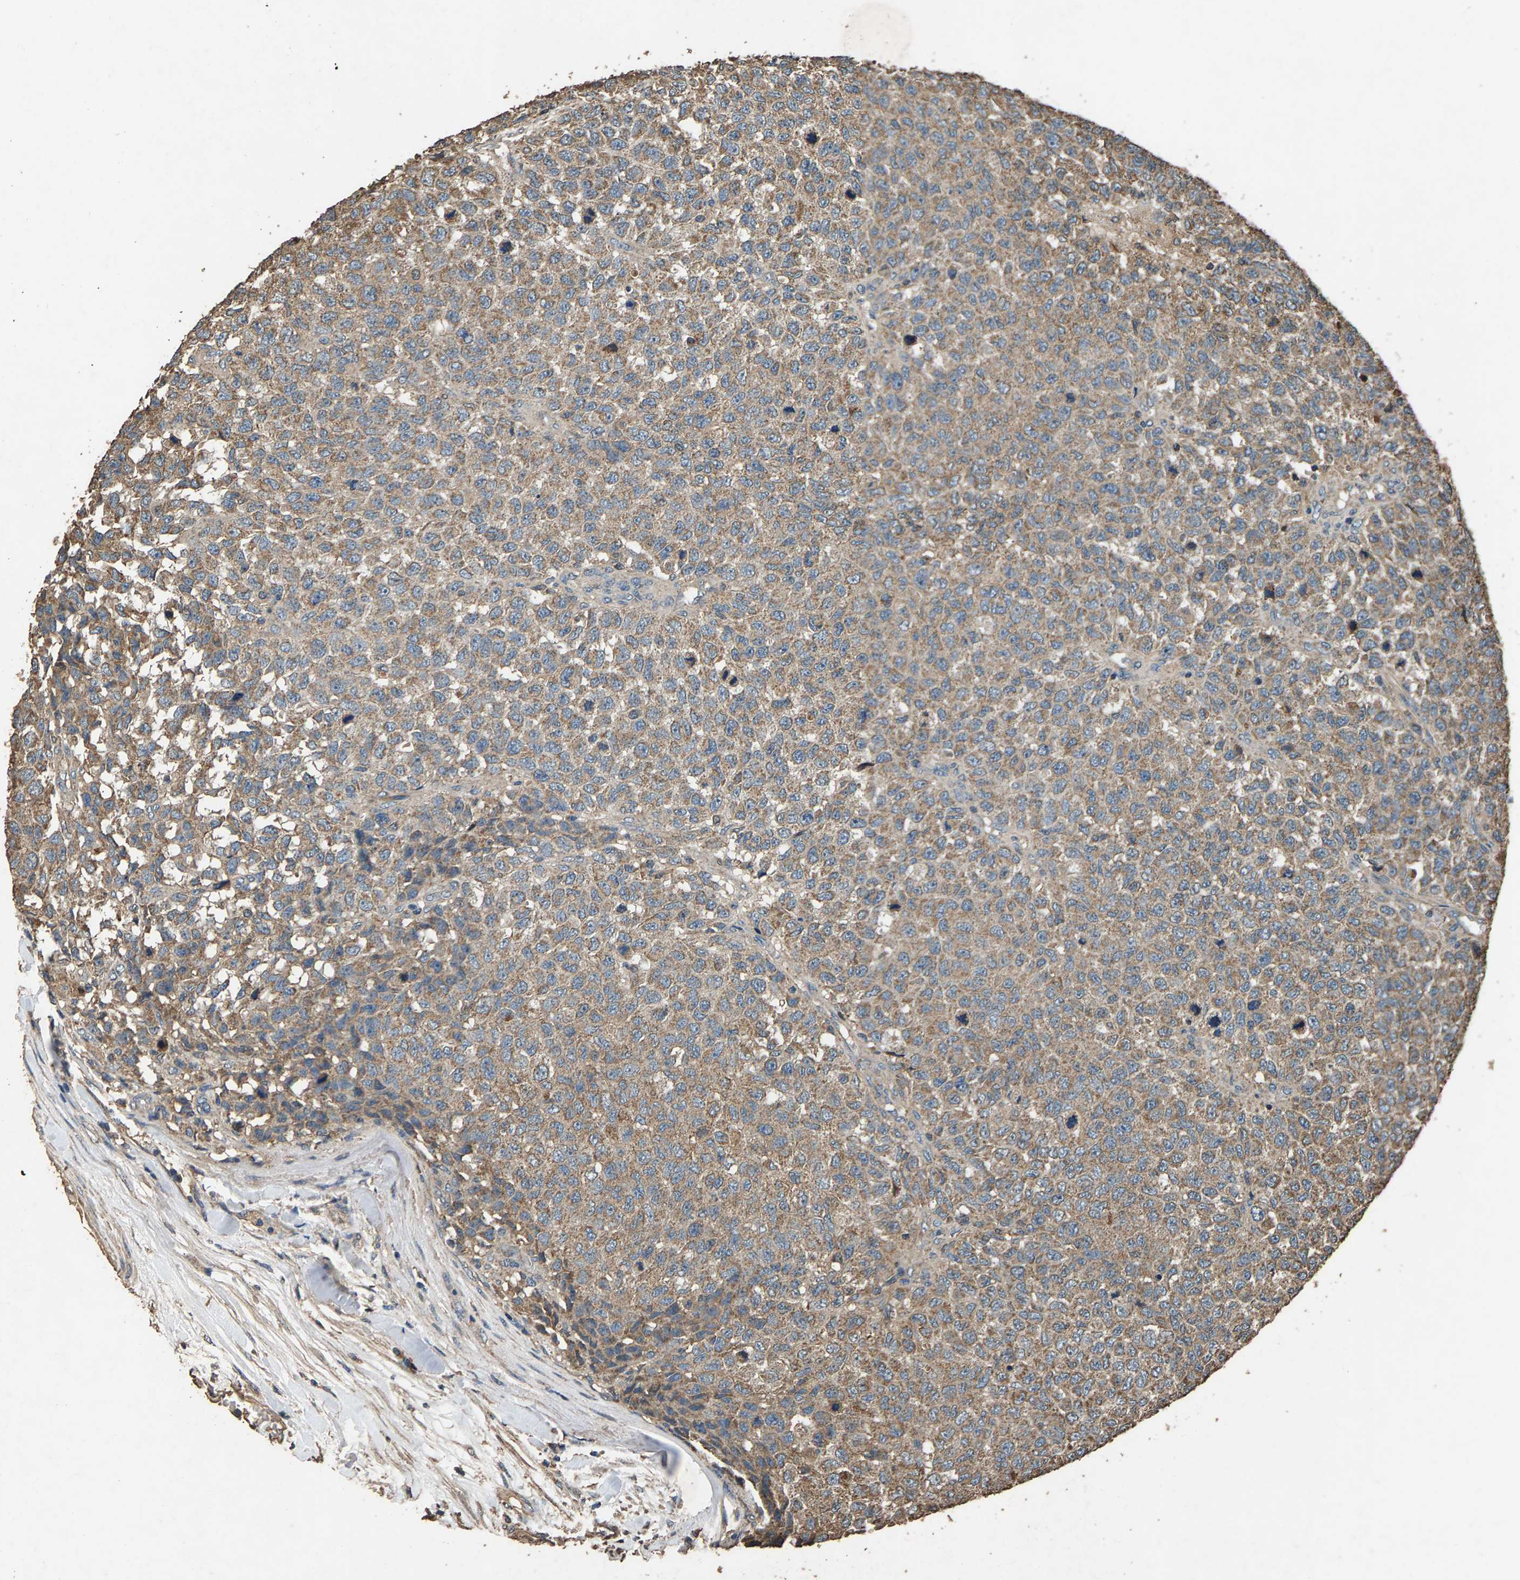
{"staining": {"intensity": "weak", "quantity": ">75%", "location": "cytoplasmic/membranous"}, "tissue": "testis cancer", "cell_type": "Tumor cells", "image_type": "cancer", "snomed": [{"axis": "morphology", "description": "Seminoma, NOS"}, {"axis": "topography", "description": "Testis"}], "caption": "Human testis seminoma stained with a protein marker reveals weak staining in tumor cells.", "gene": "MRPL27", "patient": {"sex": "male", "age": 59}}